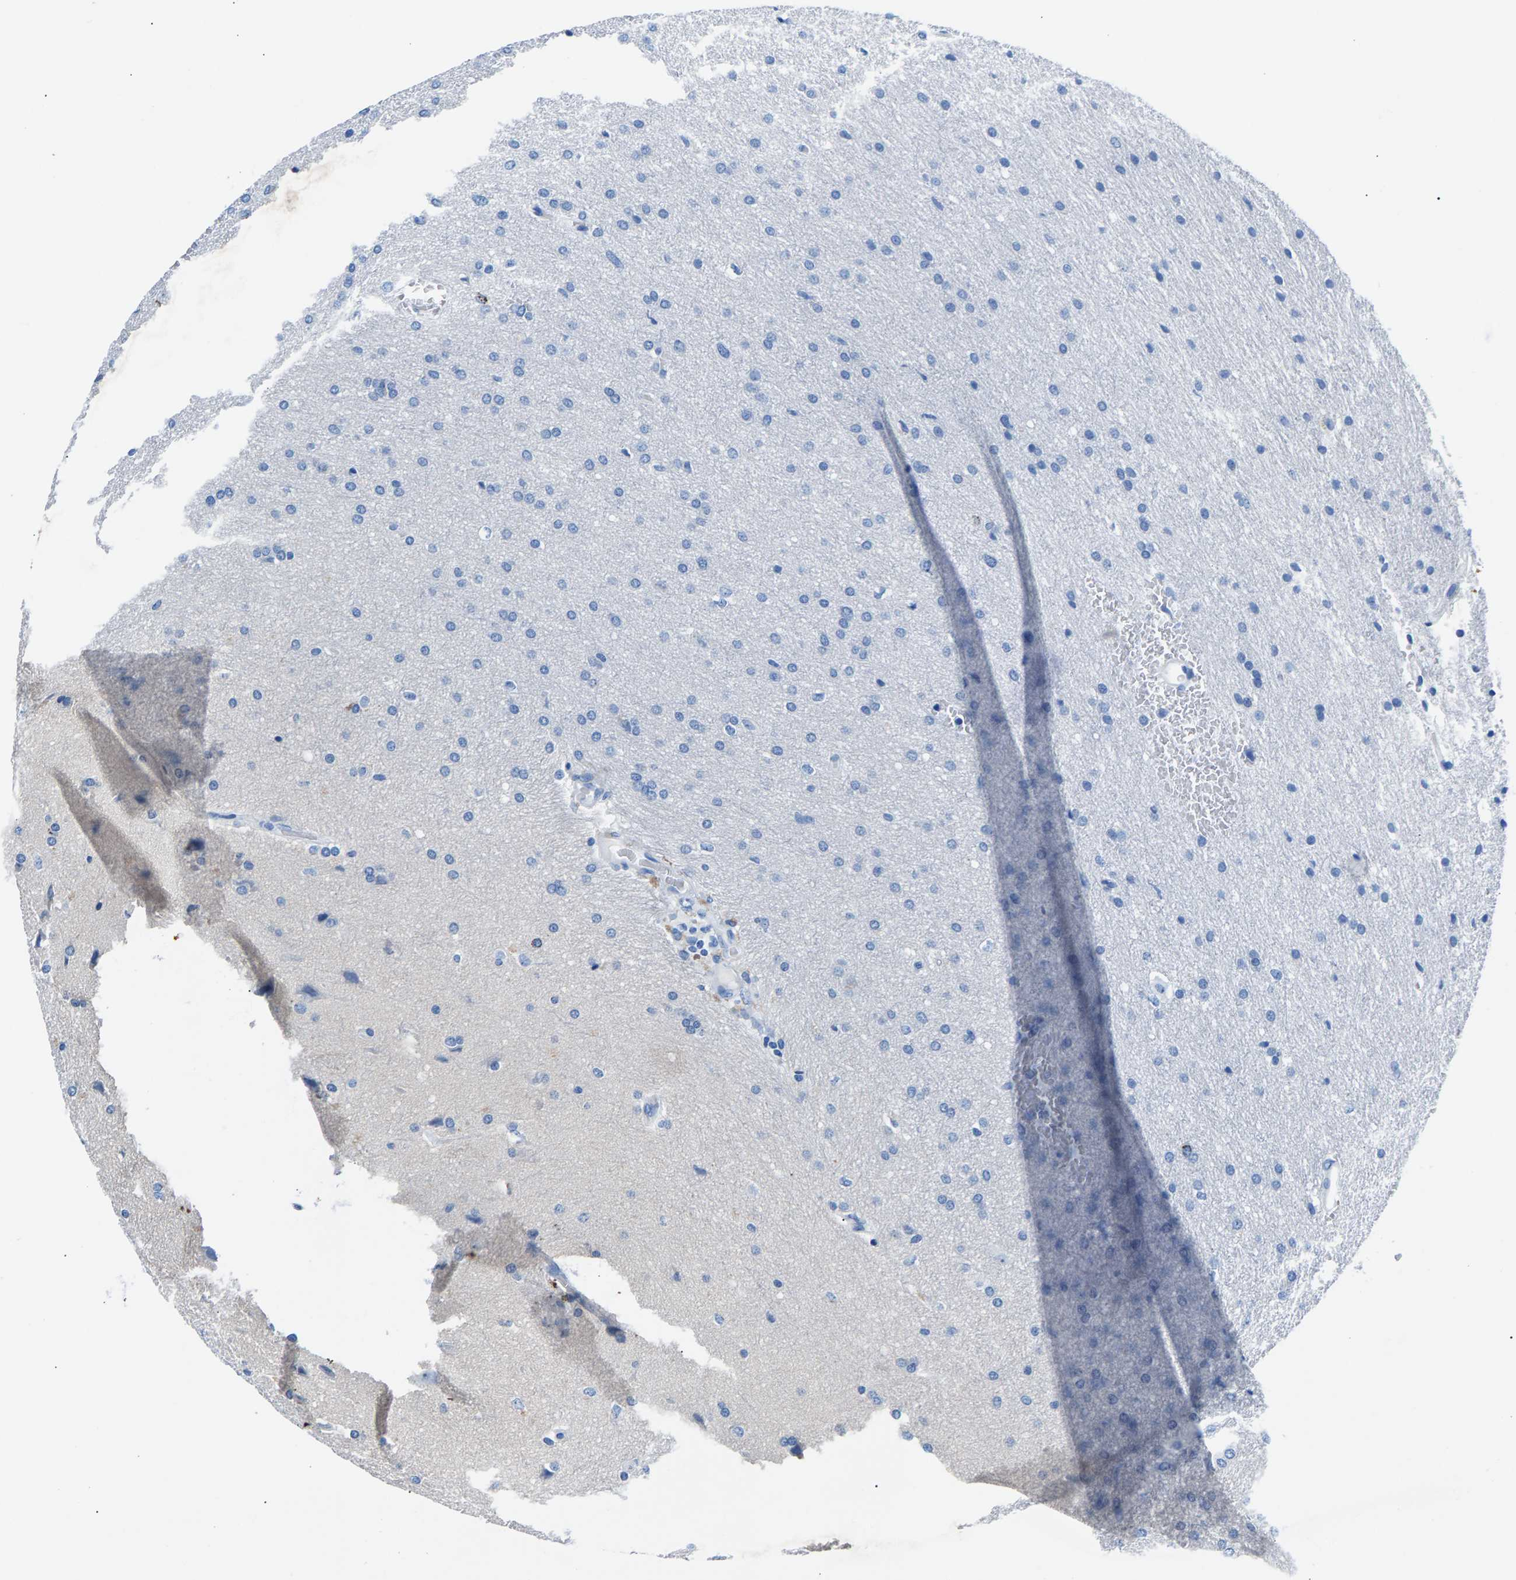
{"staining": {"intensity": "negative", "quantity": "none", "location": "none"}, "tissue": "glioma", "cell_type": "Tumor cells", "image_type": "cancer", "snomed": [{"axis": "morphology", "description": "Glioma, malignant, Low grade"}, {"axis": "topography", "description": "Brain"}], "caption": "Immunohistochemistry (IHC) of human glioma reveals no staining in tumor cells.", "gene": "CPS1", "patient": {"sex": "female", "age": 37}}